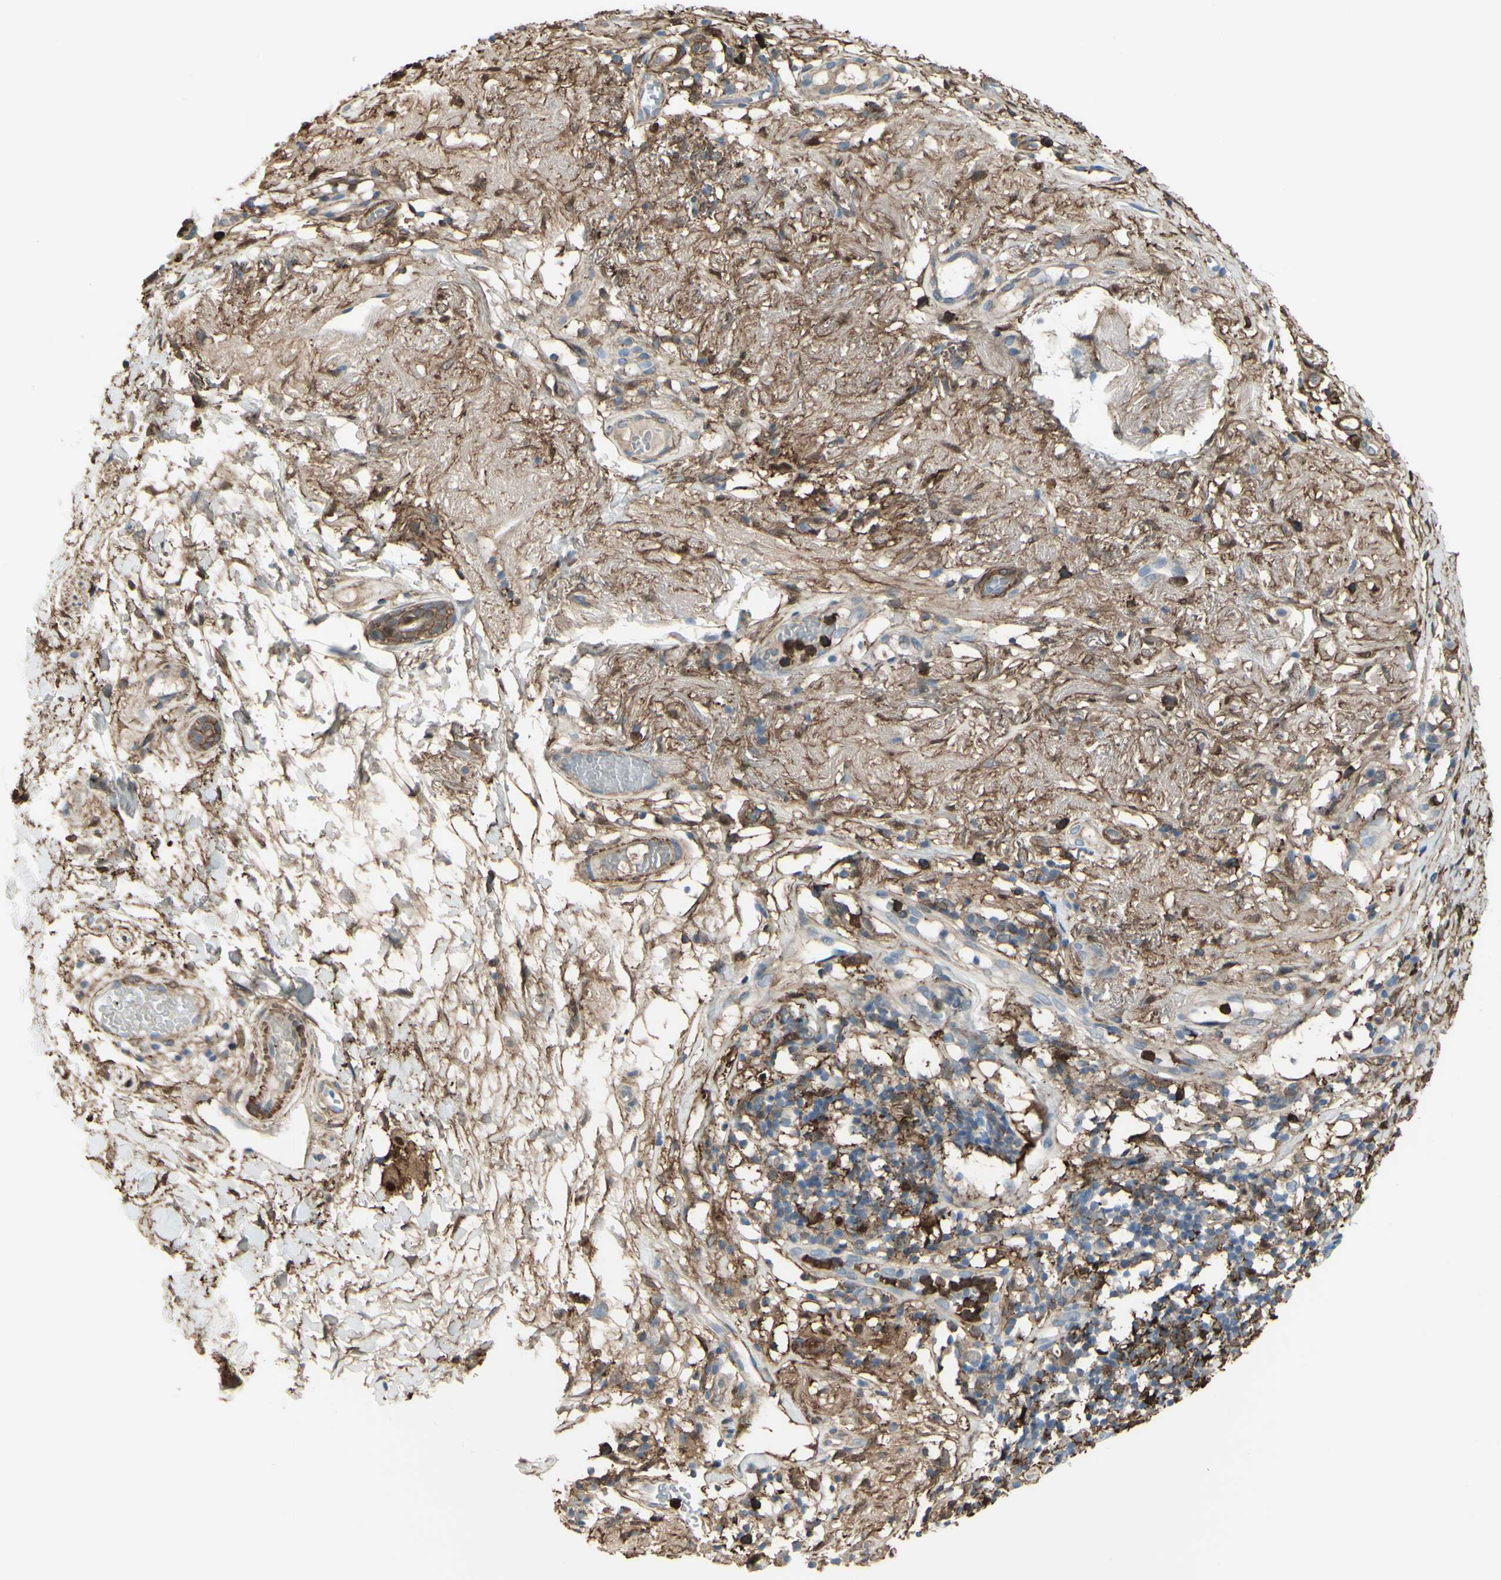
{"staining": {"intensity": "negative", "quantity": "none", "location": "none"}, "tissue": "skin cancer", "cell_type": "Tumor cells", "image_type": "cancer", "snomed": [{"axis": "morphology", "description": "Basal cell carcinoma"}, {"axis": "topography", "description": "Skin"}], "caption": "High power microscopy image of an IHC image of skin basal cell carcinoma, revealing no significant expression in tumor cells.", "gene": "GSN", "patient": {"sex": "female", "age": 84}}